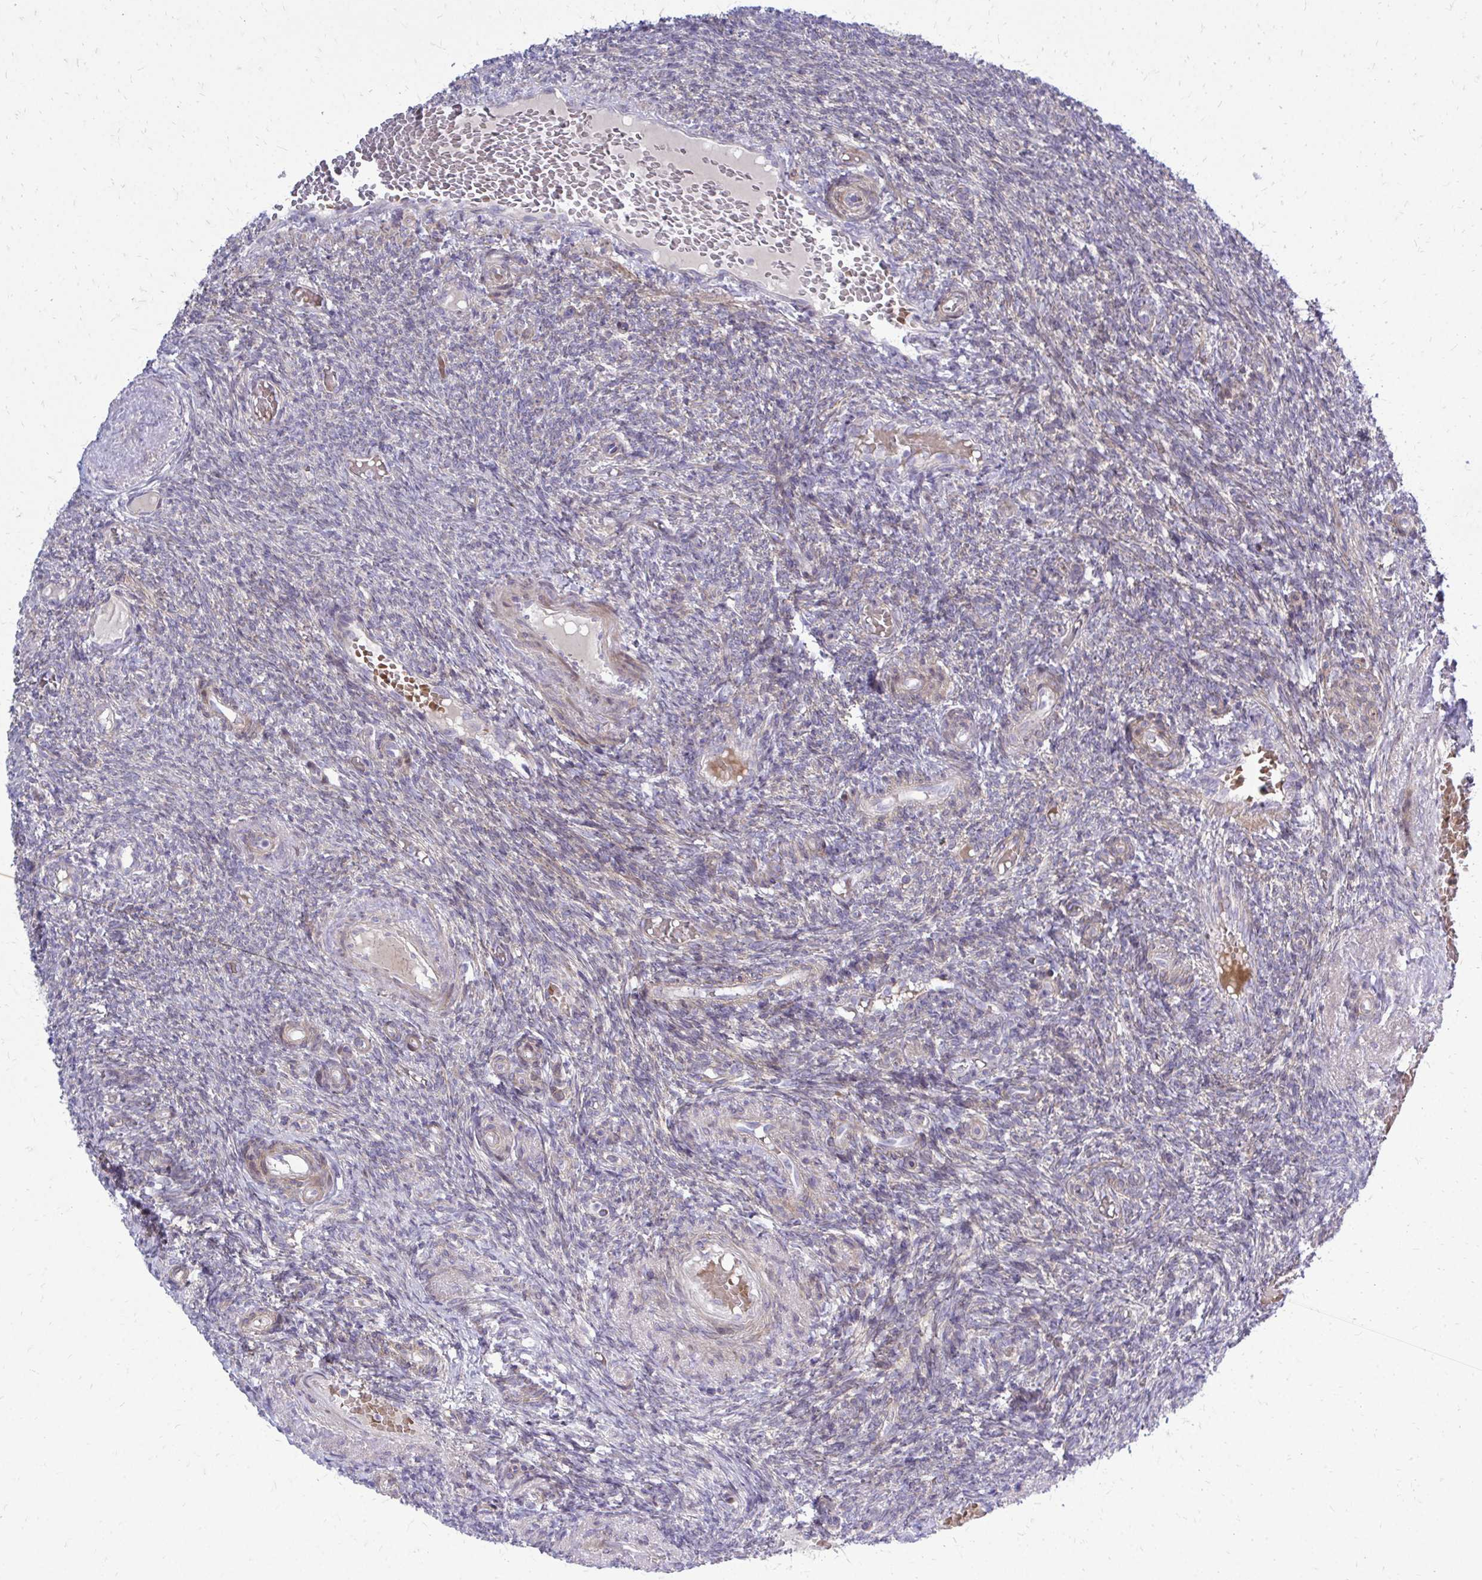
{"staining": {"intensity": "negative", "quantity": "none", "location": "none"}, "tissue": "ovary", "cell_type": "Ovarian stroma cells", "image_type": "normal", "snomed": [{"axis": "morphology", "description": "Normal tissue, NOS"}, {"axis": "topography", "description": "Ovary"}], "caption": "This is an immunohistochemistry (IHC) histopathology image of normal human ovary. There is no expression in ovarian stroma cells.", "gene": "PPDPFL", "patient": {"sex": "female", "age": 39}}